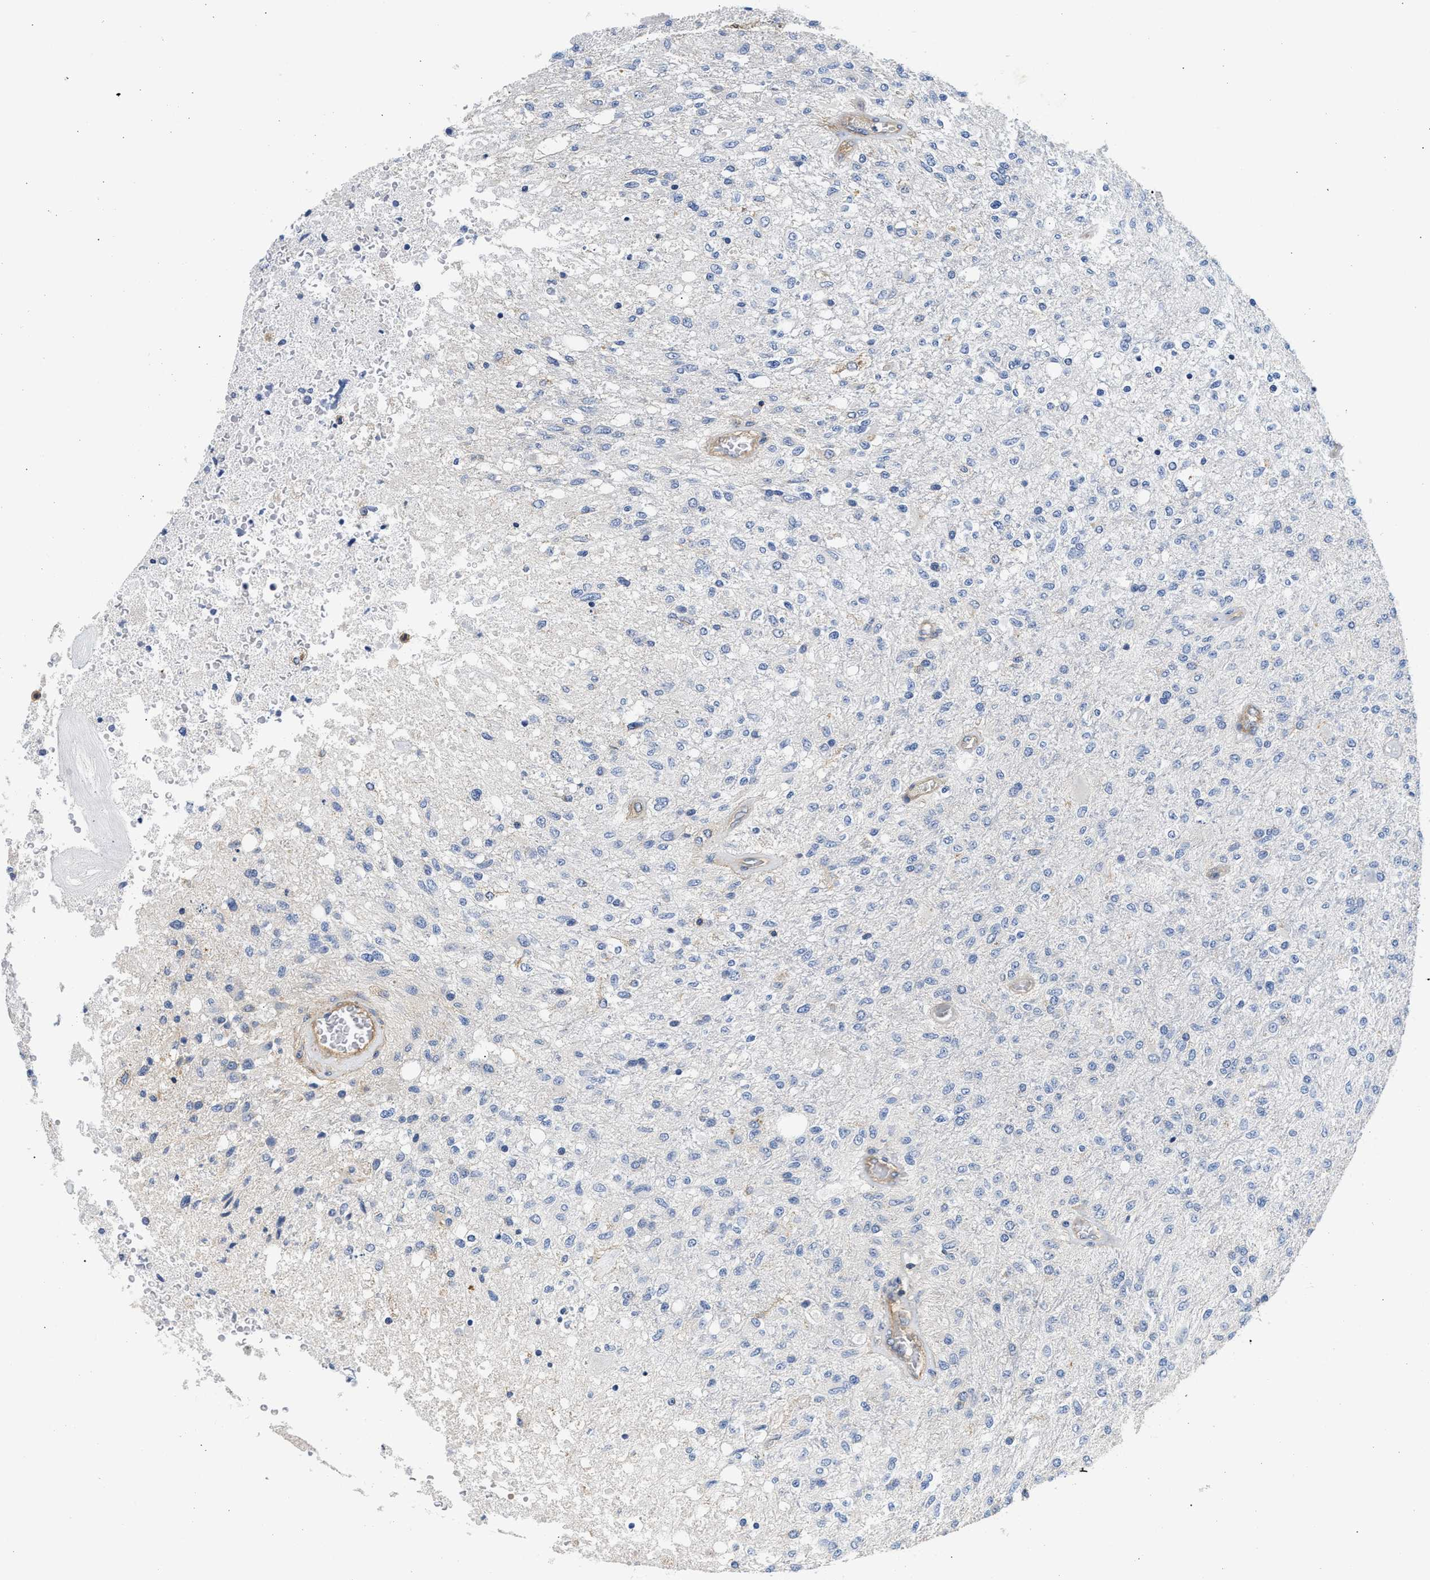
{"staining": {"intensity": "negative", "quantity": "none", "location": "none"}, "tissue": "glioma", "cell_type": "Tumor cells", "image_type": "cancer", "snomed": [{"axis": "morphology", "description": "Normal tissue, NOS"}, {"axis": "morphology", "description": "Glioma, malignant, High grade"}, {"axis": "topography", "description": "Cerebral cortex"}], "caption": "High power microscopy micrograph of an IHC histopathology image of malignant glioma (high-grade), revealing no significant positivity in tumor cells. (Stains: DAB immunohistochemistry (IHC) with hematoxylin counter stain, Microscopy: brightfield microscopy at high magnification).", "gene": "SAMD9L", "patient": {"sex": "male", "age": 77}}